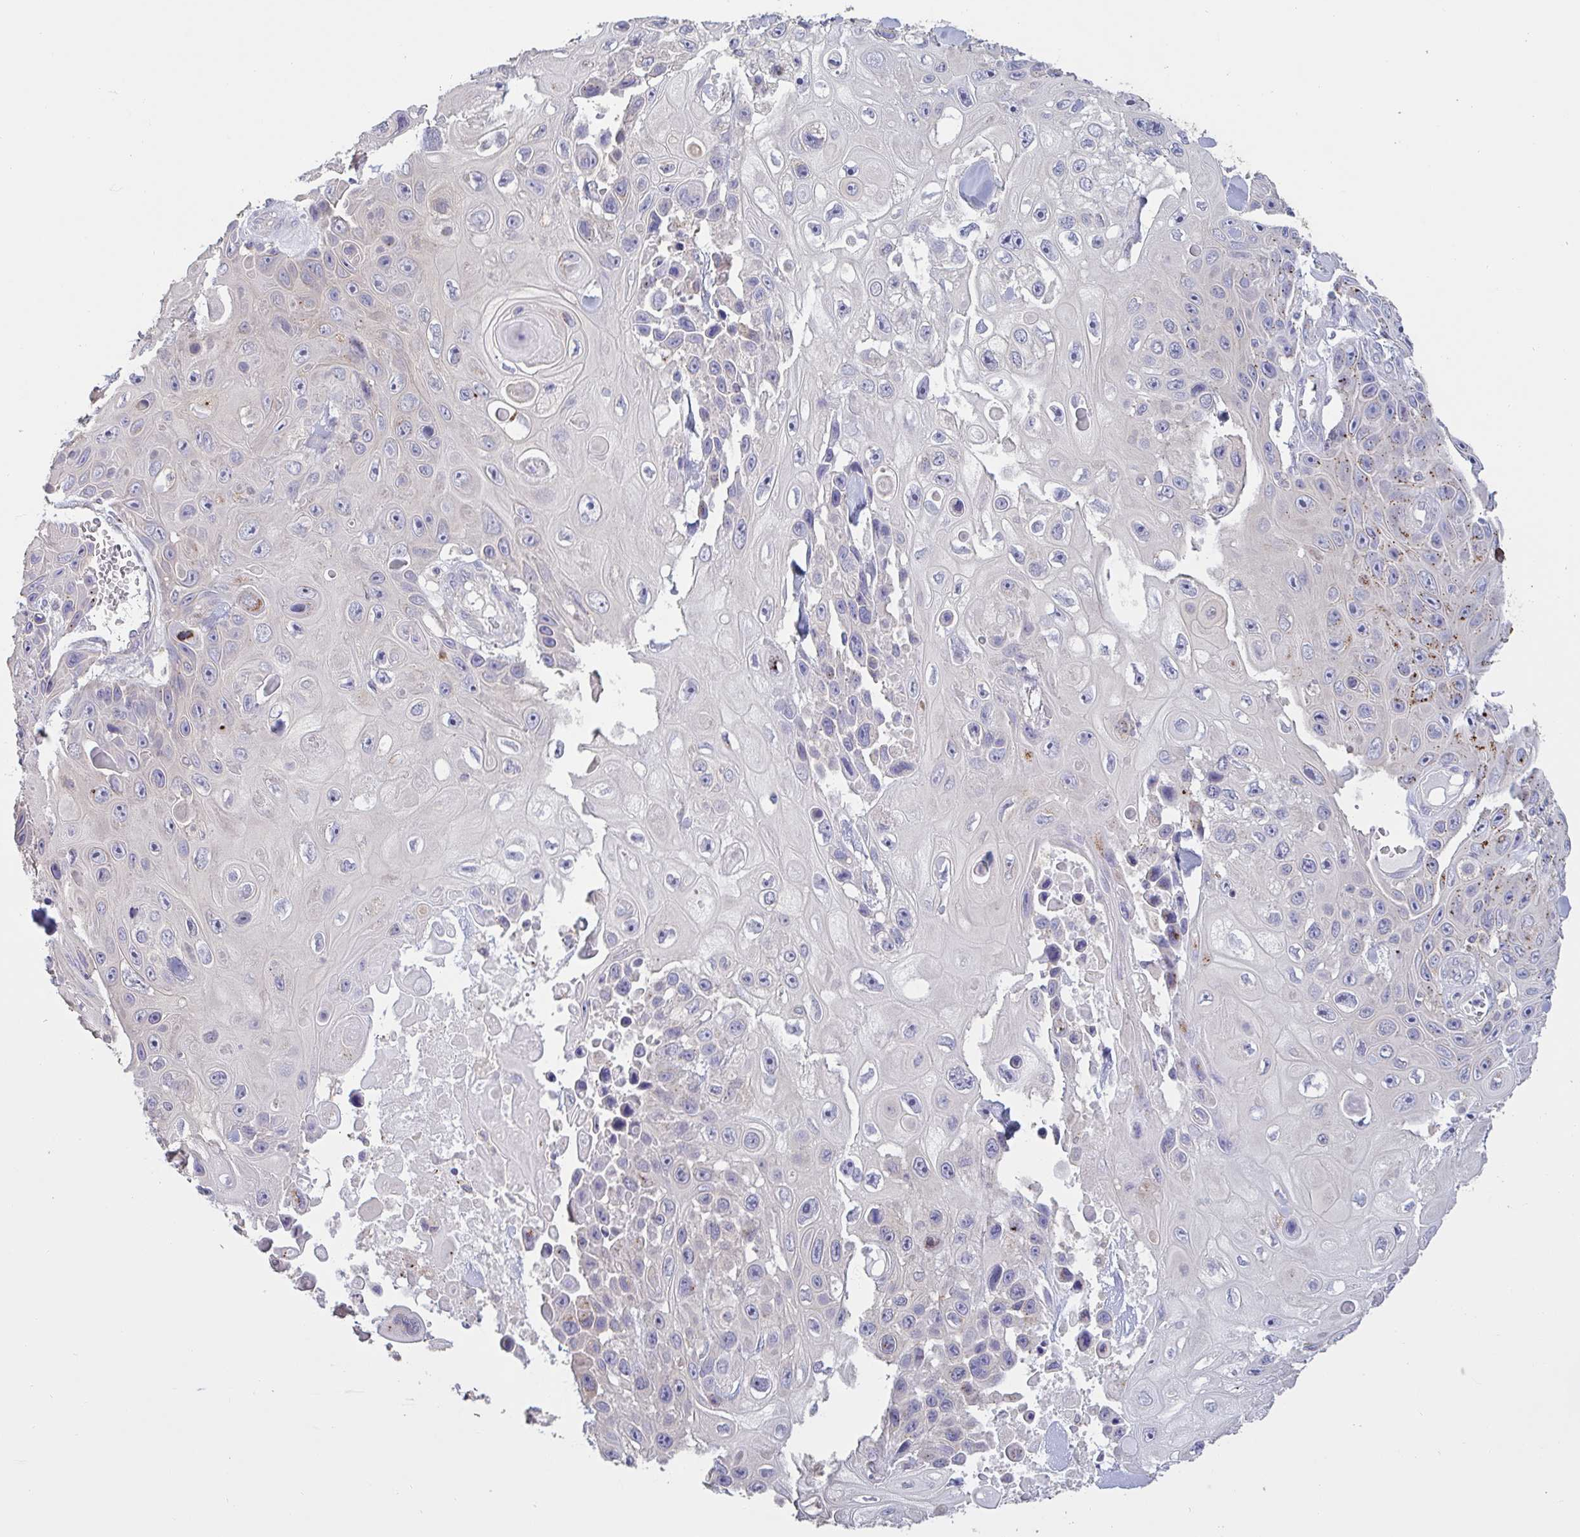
{"staining": {"intensity": "negative", "quantity": "none", "location": "none"}, "tissue": "skin cancer", "cell_type": "Tumor cells", "image_type": "cancer", "snomed": [{"axis": "morphology", "description": "Squamous cell carcinoma, NOS"}, {"axis": "topography", "description": "Skin"}], "caption": "This is a histopathology image of immunohistochemistry (IHC) staining of skin cancer (squamous cell carcinoma), which shows no staining in tumor cells.", "gene": "CHMP5", "patient": {"sex": "male", "age": 82}}